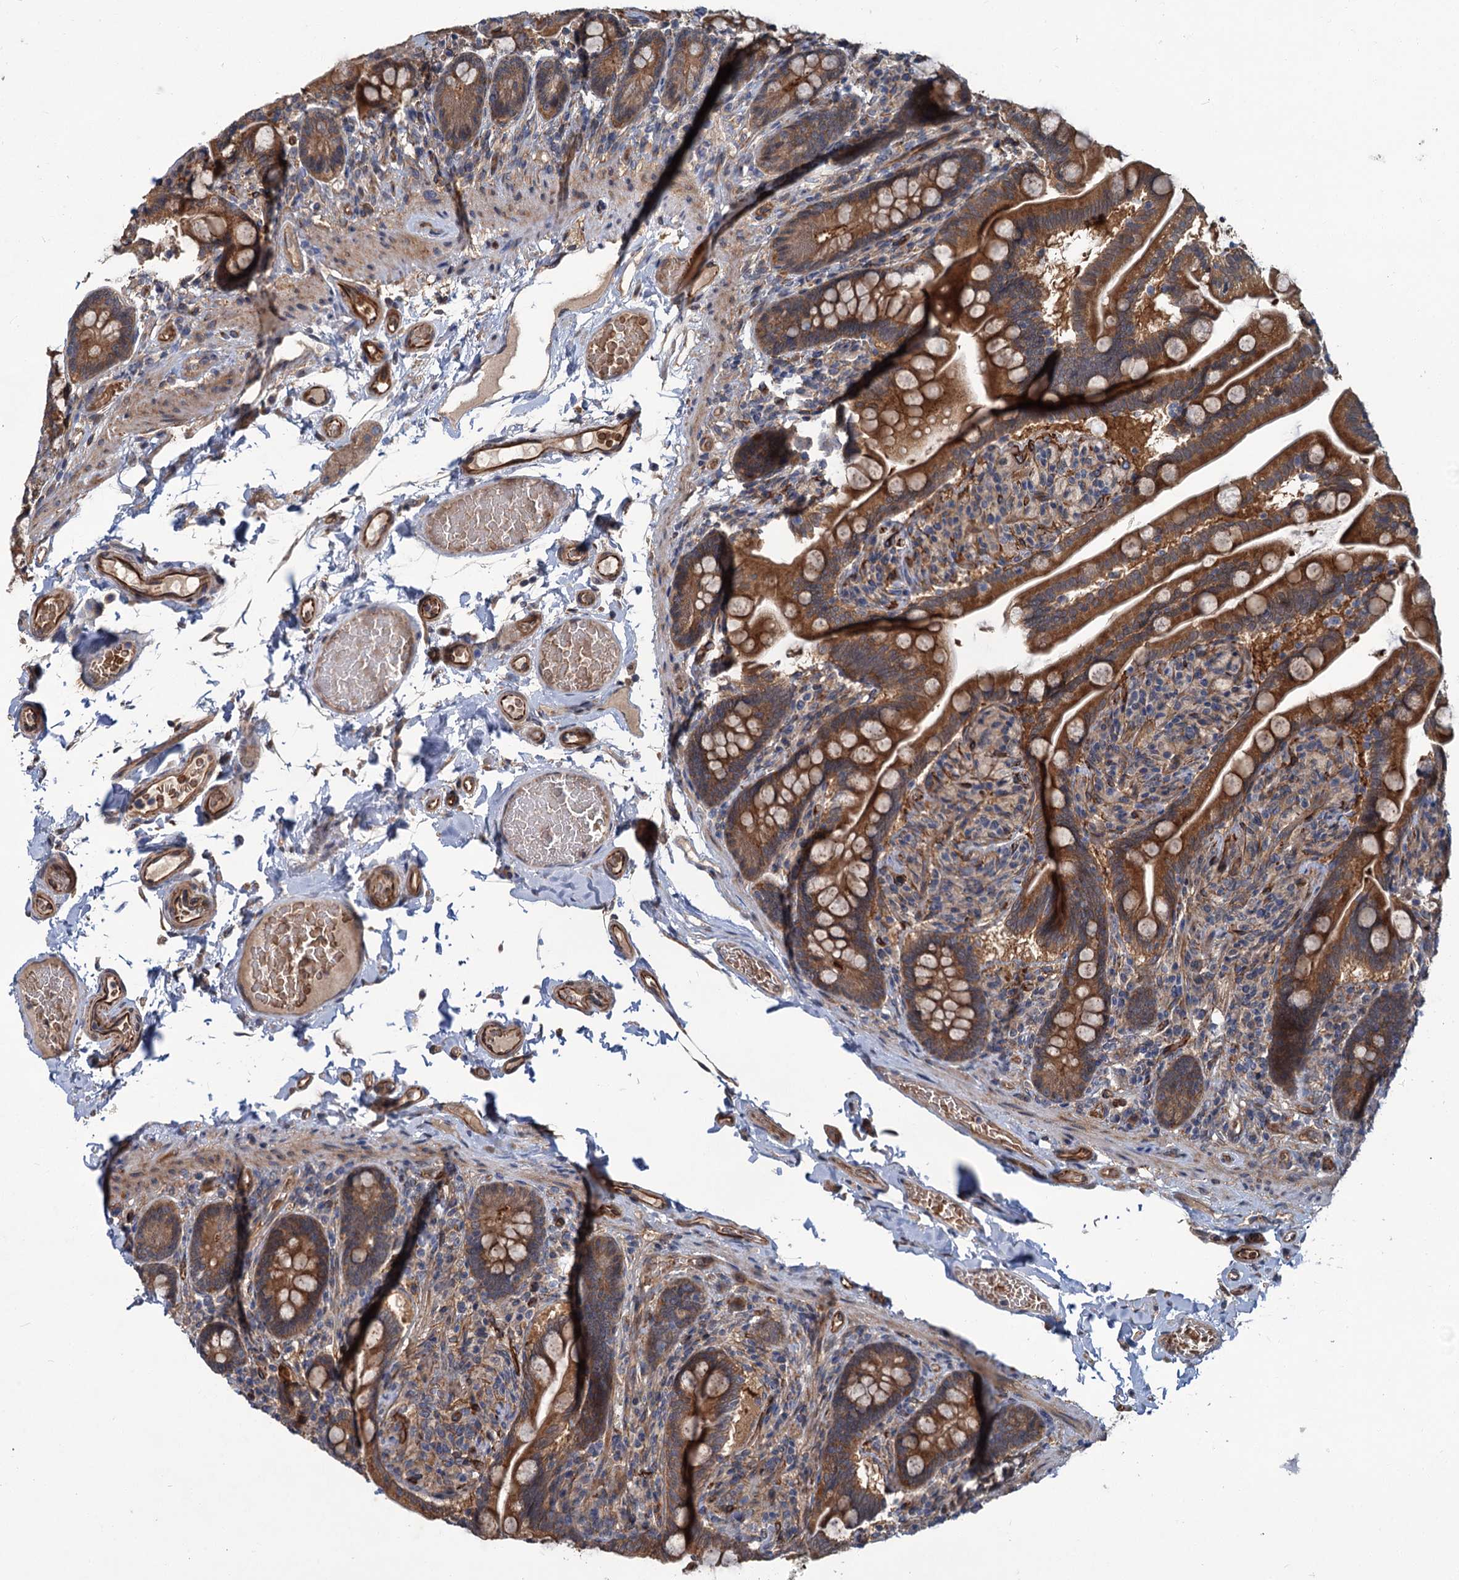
{"staining": {"intensity": "strong", "quantity": ">75%", "location": "cytoplasmic/membranous"}, "tissue": "small intestine", "cell_type": "Glandular cells", "image_type": "normal", "snomed": [{"axis": "morphology", "description": "Normal tissue, NOS"}, {"axis": "topography", "description": "Small intestine"}], "caption": "Brown immunohistochemical staining in normal small intestine demonstrates strong cytoplasmic/membranous staining in approximately >75% of glandular cells. (DAB IHC with brightfield microscopy, high magnification).", "gene": "PKN2", "patient": {"sex": "female", "age": 64}}